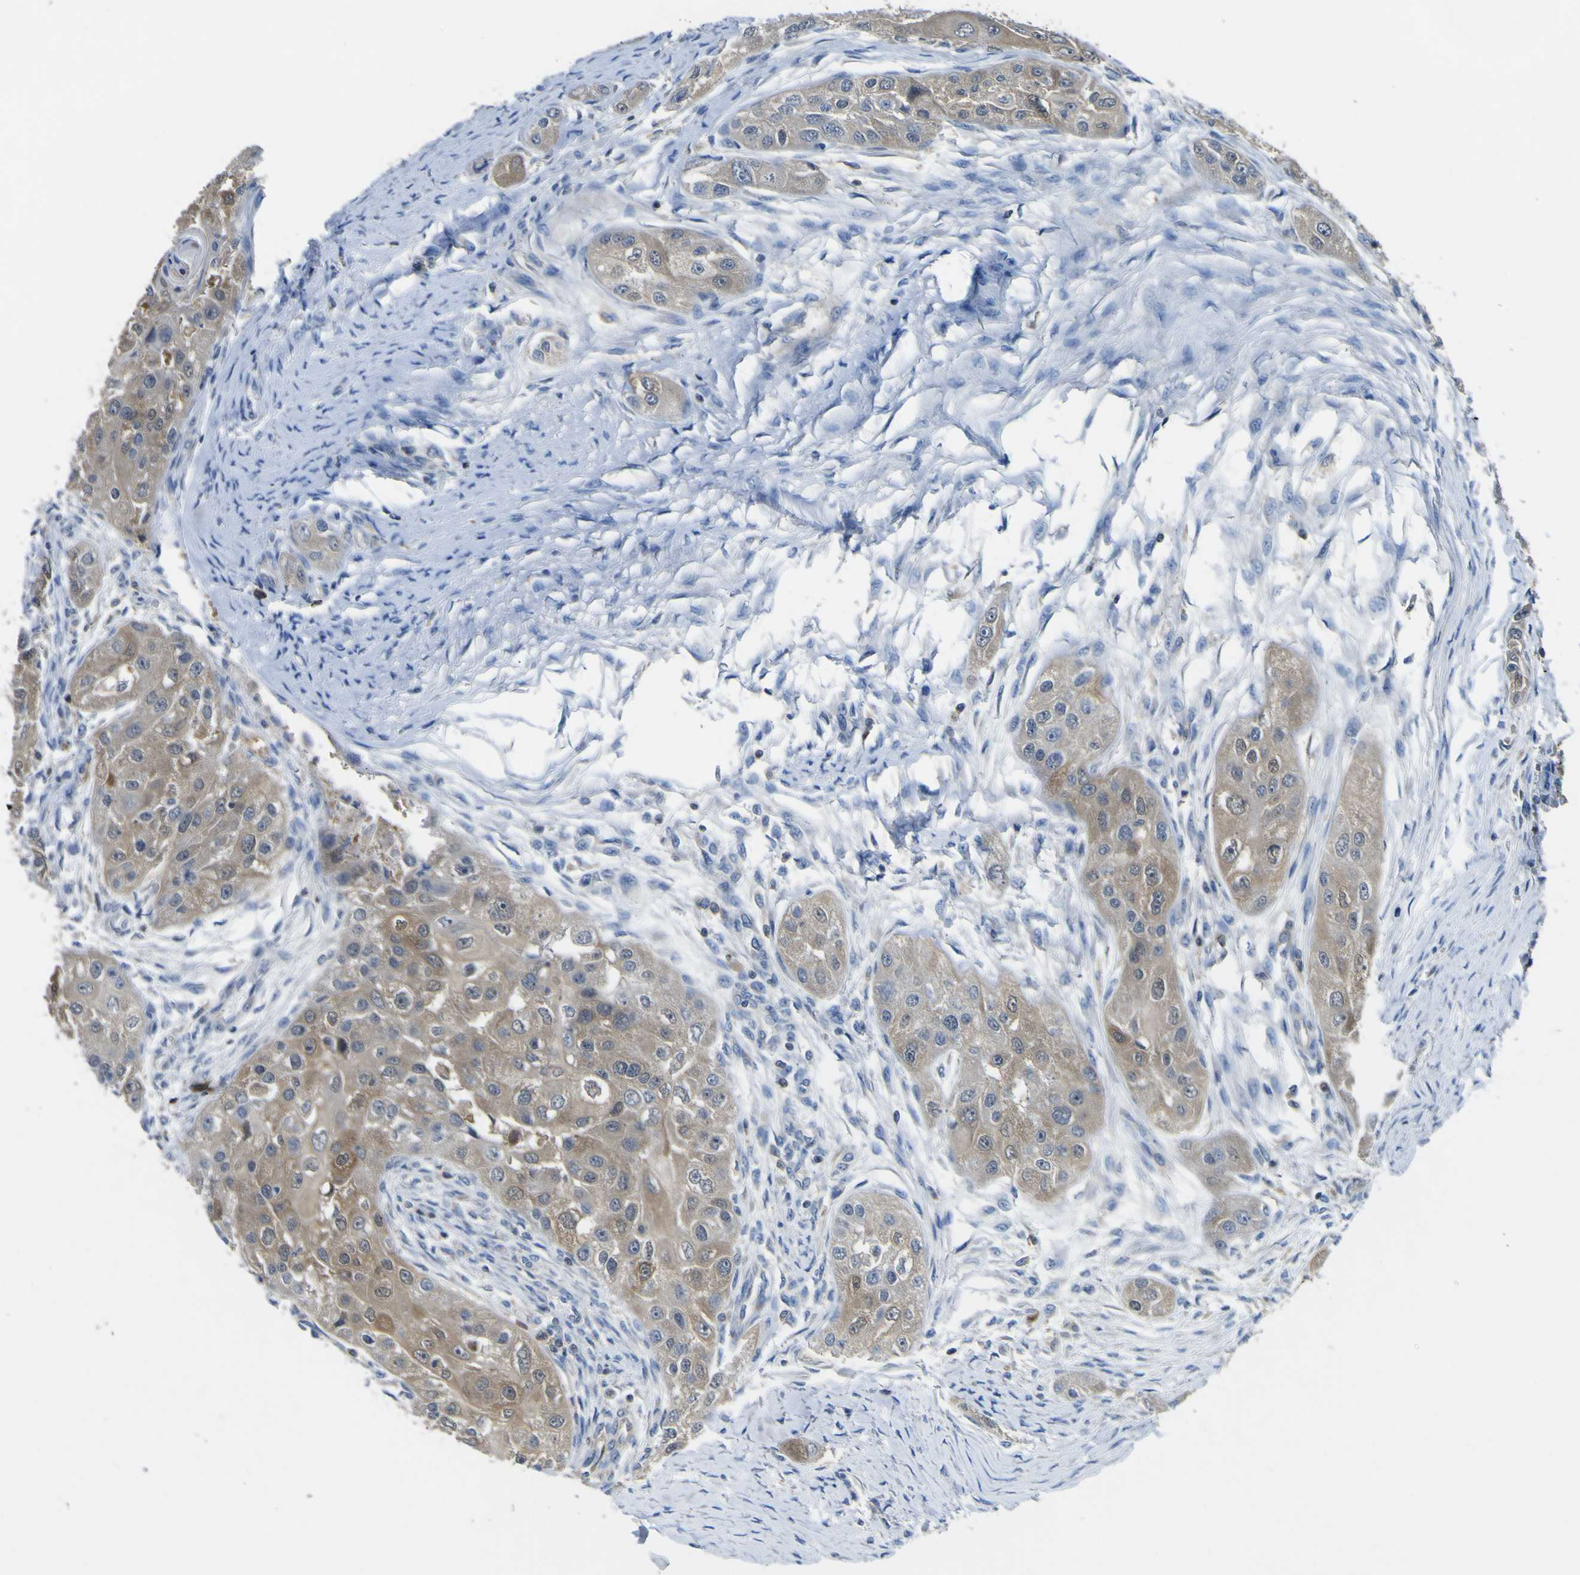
{"staining": {"intensity": "moderate", "quantity": ">75%", "location": "cytoplasmic/membranous"}, "tissue": "head and neck cancer", "cell_type": "Tumor cells", "image_type": "cancer", "snomed": [{"axis": "morphology", "description": "Normal tissue, NOS"}, {"axis": "morphology", "description": "Squamous cell carcinoma, NOS"}, {"axis": "topography", "description": "Skeletal muscle"}, {"axis": "topography", "description": "Head-Neck"}], "caption": "Immunohistochemical staining of head and neck cancer demonstrates medium levels of moderate cytoplasmic/membranous protein staining in about >75% of tumor cells. Nuclei are stained in blue.", "gene": "EML2", "patient": {"sex": "male", "age": 51}}